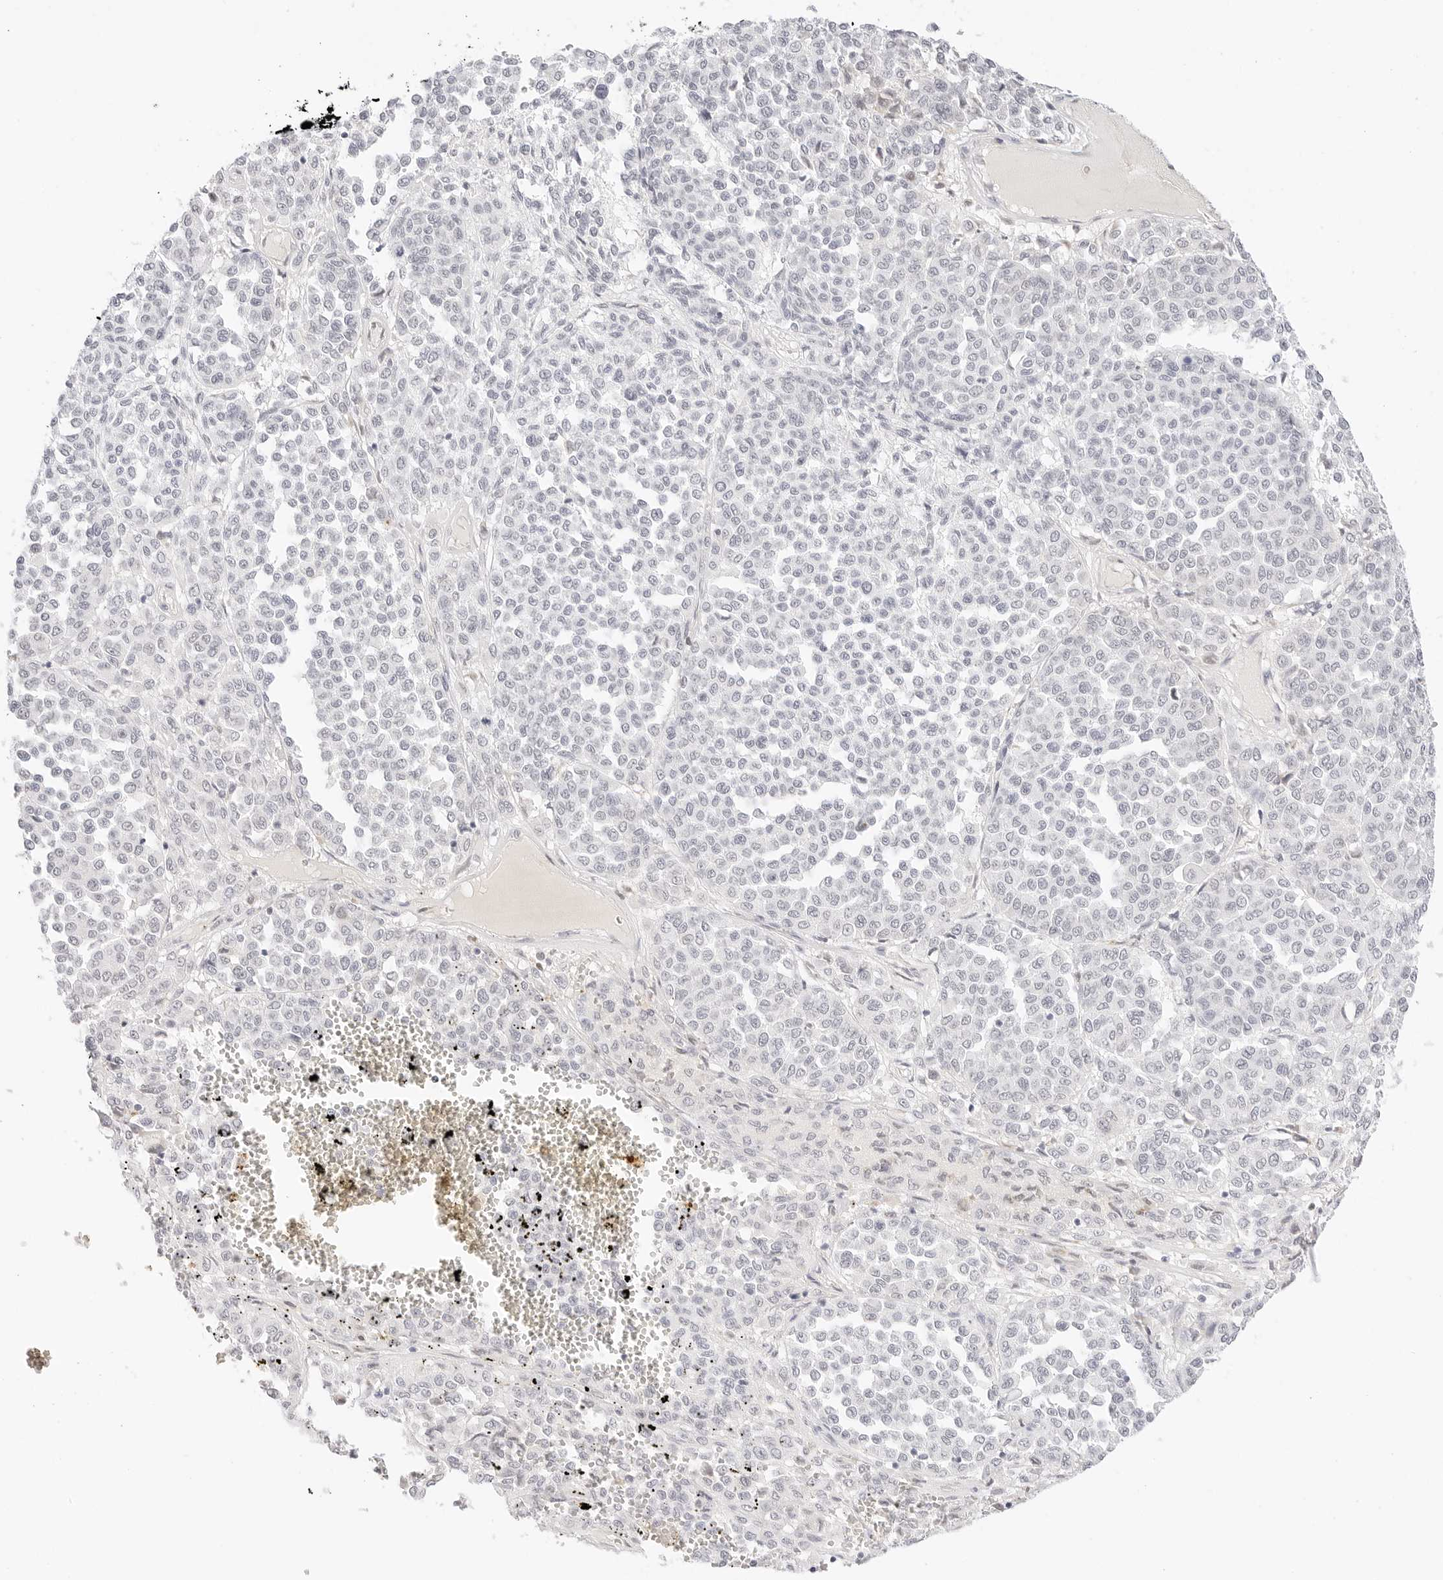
{"staining": {"intensity": "negative", "quantity": "none", "location": "none"}, "tissue": "melanoma", "cell_type": "Tumor cells", "image_type": "cancer", "snomed": [{"axis": "morphology", "description": "Malignant melanoma, Metastatic site"}, {"axis": "topography", "description": "Pancreas"}], "caption": "Tumor cells are negative for protein expression in human melanoma. The staining is performed using DAB brown chromogen with nuclei counter-stained in using hematoxylin.", "gene": "XKR4", "patient": {"sex": "female", "age": 30}}